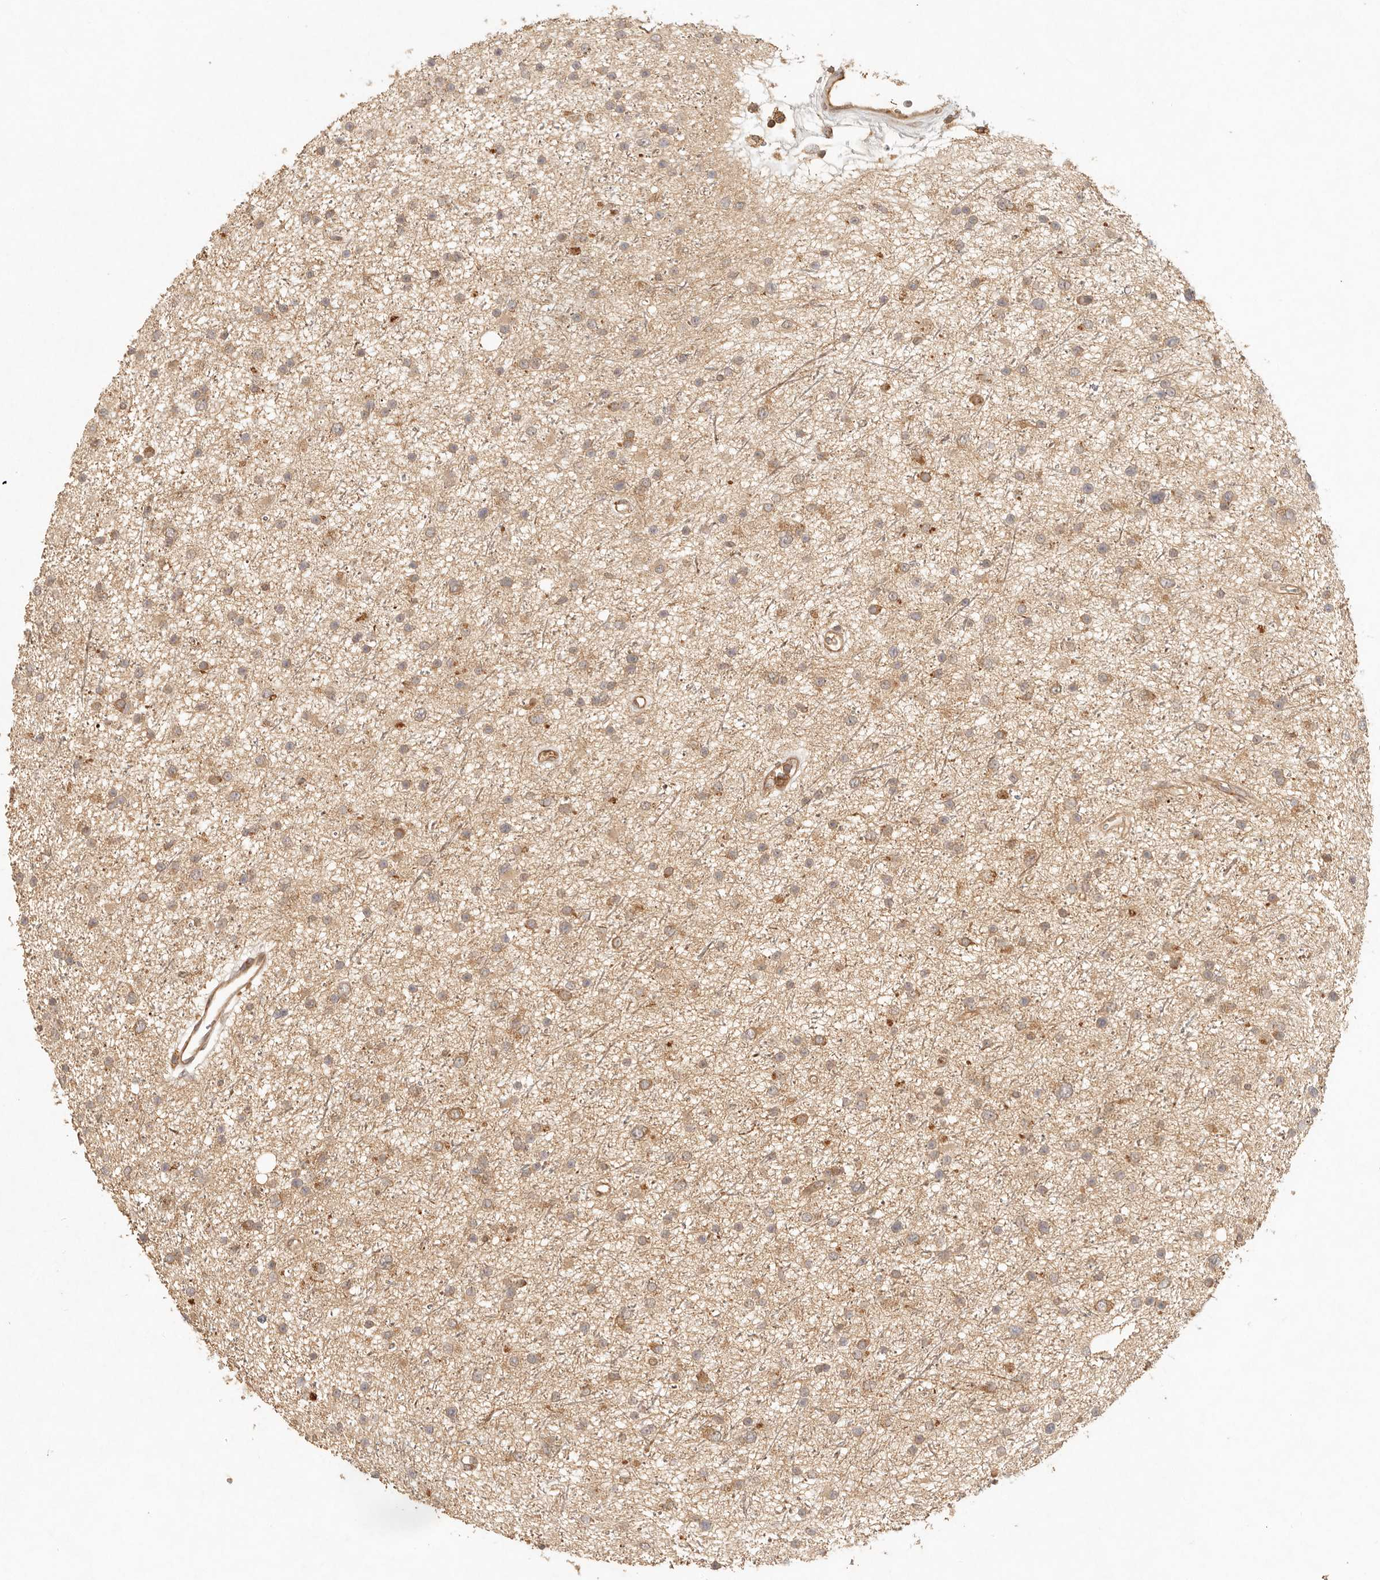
{"staining": {"intensity": "moderate", "quantity": "<25%", "location": "cytoplasmic/membranous"}, "tissue": "glioma", "cell_type": "Tumor cells", "image_type": "cancer", "snomed": [{"axis": "morphology", "description": "Glioma, malignant, Low grade"}, {"axis": "topography", "description": "Cerebral cortex"}], "caption": "A photomicrograph showing moderate cytoplasmic/membranous expression in approximately <25% of tumor cells in low-grade glioma (malignant), as visualized by brown immunohistochemical staining.", "gene": "ANKRD61", "patient": {"sex": "female", "age": 39}}